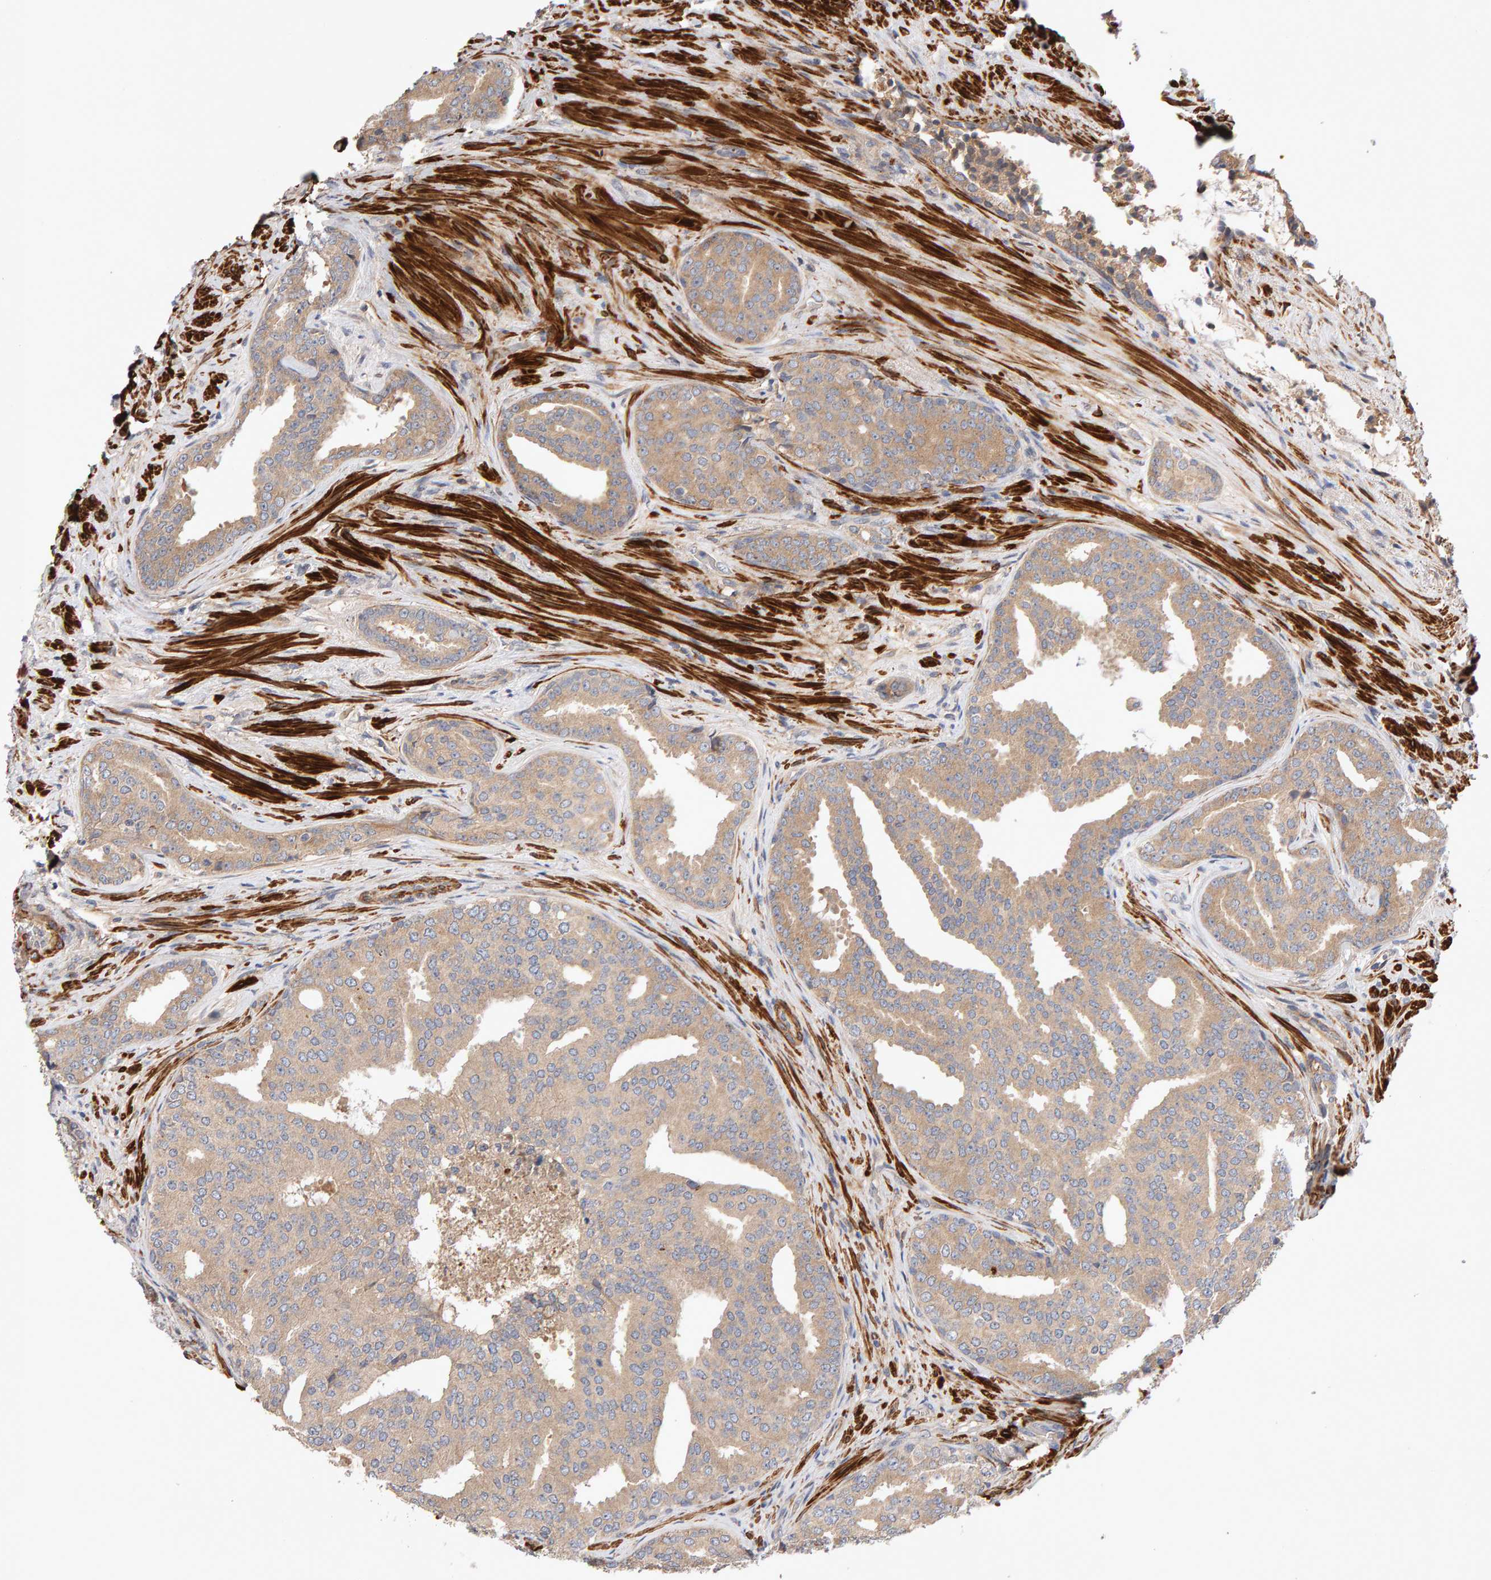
{"staining": {"intensity": "weak", "quantity": ">75%", "location": "cytoplasmic/membranous"}, "tissue": "prostate cancer", "cell_type": "Tumor cells", "image_type": "cancer", "snomed": [{"axis": "morphology", "description": "Adenocarcinoma, High grade"}, {"axis": "topography", "description": "Prostate"}], "caption": "Prostate adenocarcinoma (high-grade) stained for a protein (brown) displays weak cytoplasmic/membranous positive expression in approximately >75% of tumor cells.", "gene": "RNF19A", "patient": {"sex": "male", "age": 71}}